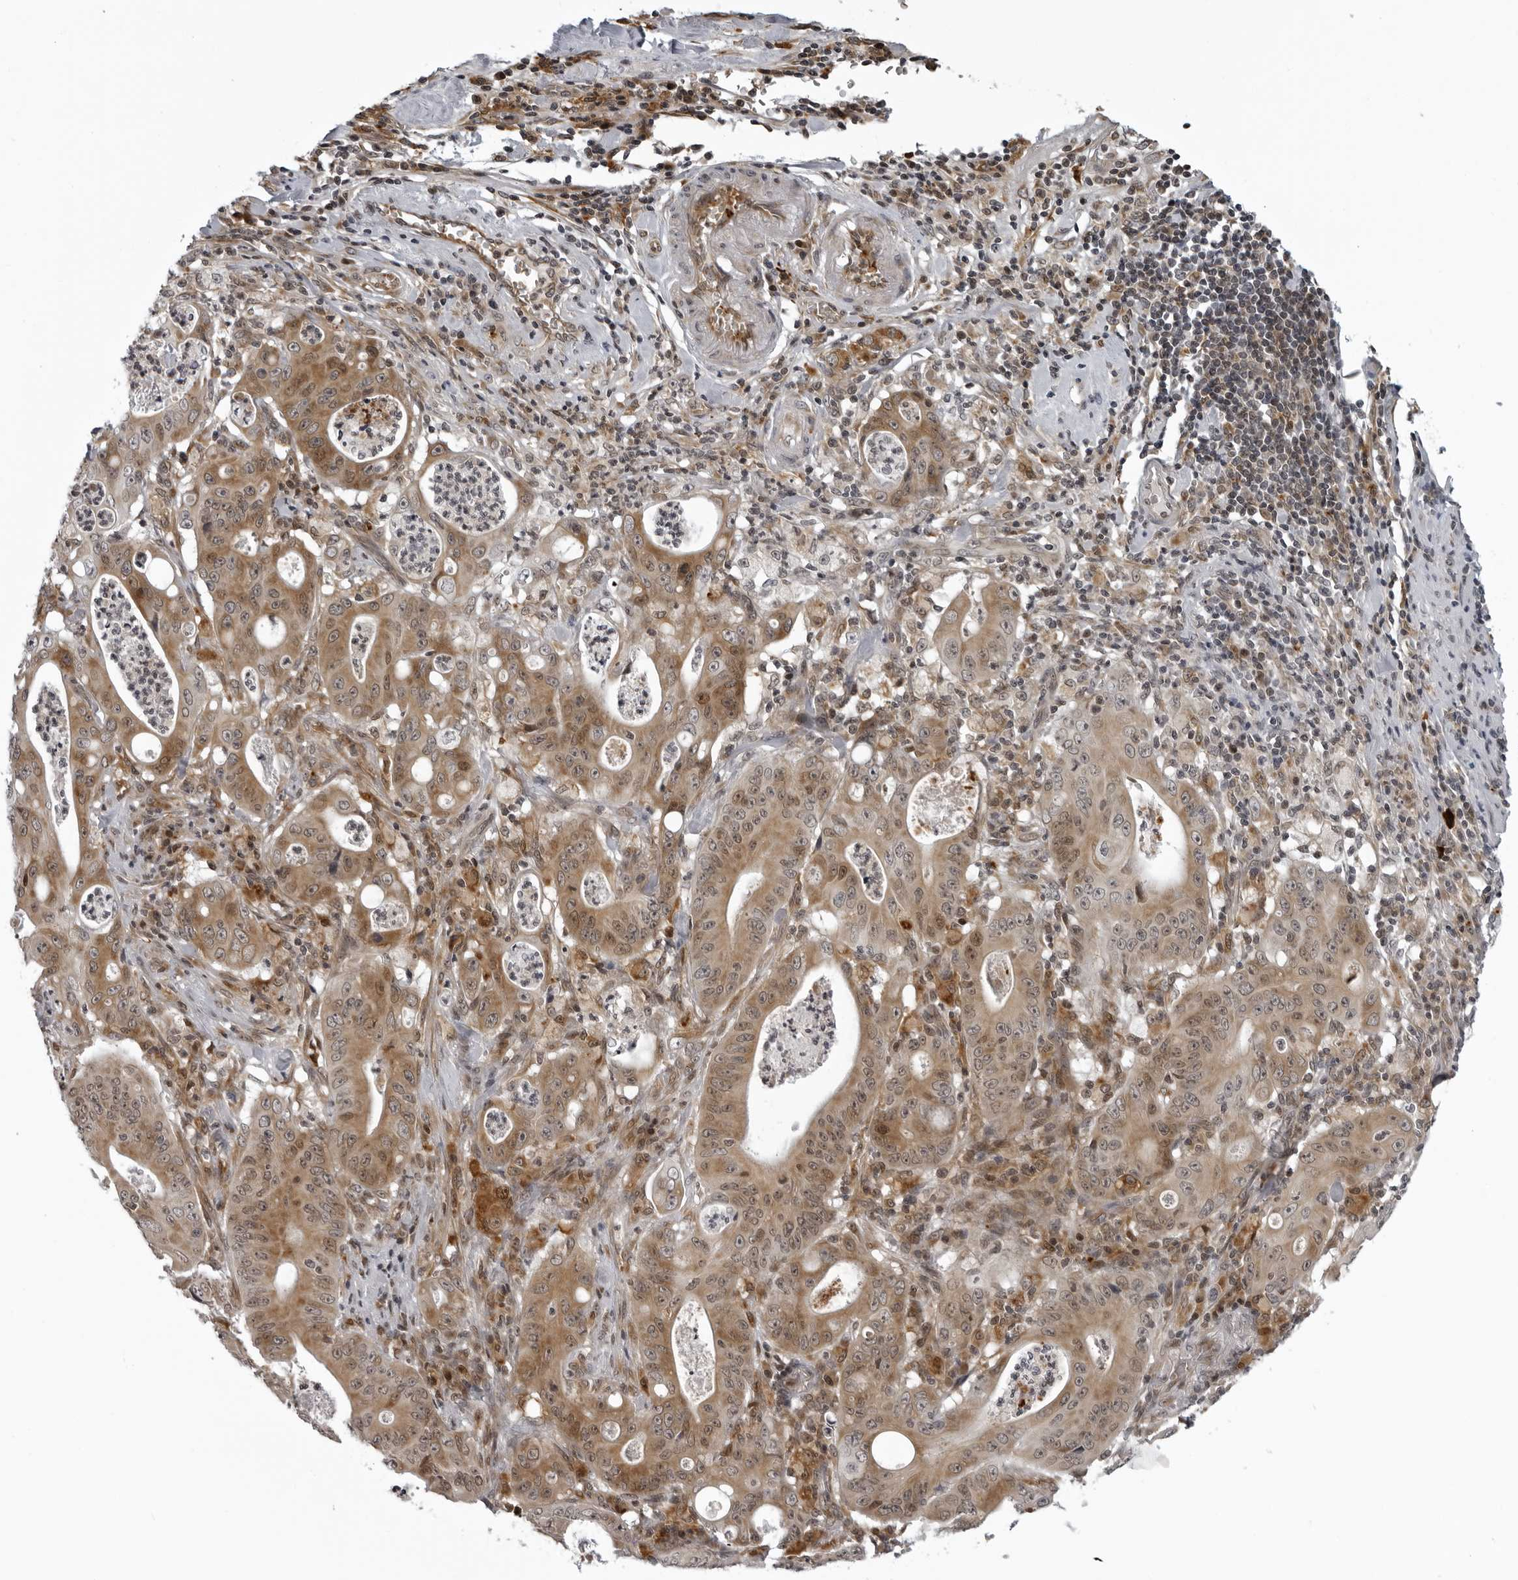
{"staining": {"intensity": "moderate", "quantity": "25%-75%", "location": "cytoplasmic/membranous"}, "tissue": "pancreatic cancer", "cell_type": "Tumor cells", "image_type": "cancer", "snomed": [{"axis": "morphology", "description": "Normal tissue, NOS"}, {"axis": "topography", "description": "Lymph node"}], "caption": "Protein staining exhibits moderate cytoplasmic/membranous staining in about 25%-75% of tumor cells in pancreatic cancer.", "gene": "THOP1", "patient": {"sex": "male", "age": 62}}